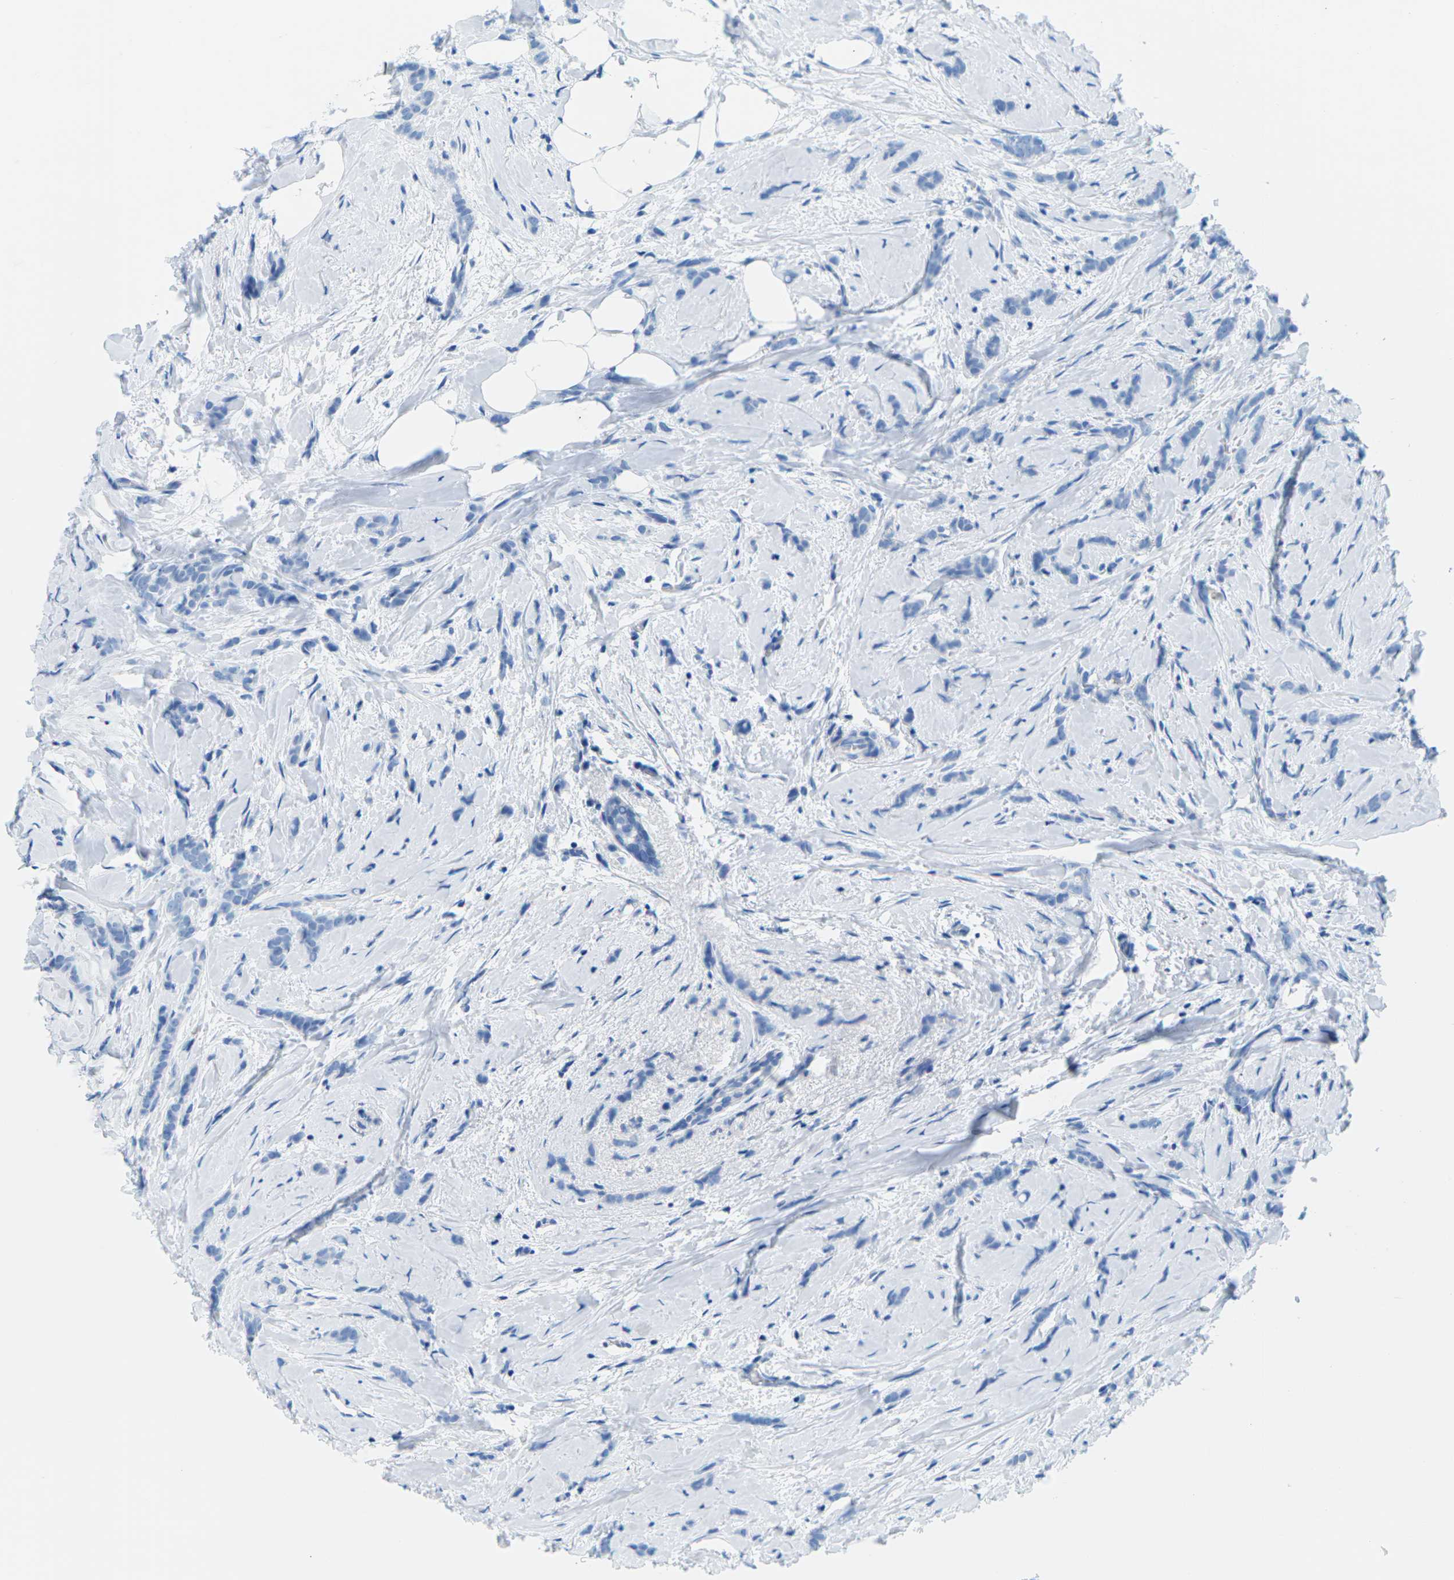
{"staining": {"intensity": "negative", "quantity": "none", "location": "none"}, "tissue": "breast cancer", "cell_type": "Tumor cells", "image_type": "cancer", "snomed": [{"axis": "morphology", "description": "Lobular carcinoma, in situ"}, {"axis": "morphology", "description": "Lobular carcinoma"}, {"axis": "topography", "description": "Breast"}], "caption": "DAB immunohistochemical staining of human lobular carcinoma (breast) reveals no significant expression in tumor cells.", "gene": "SLC12A1", "patient": {"sex": "female", "age": 41}}